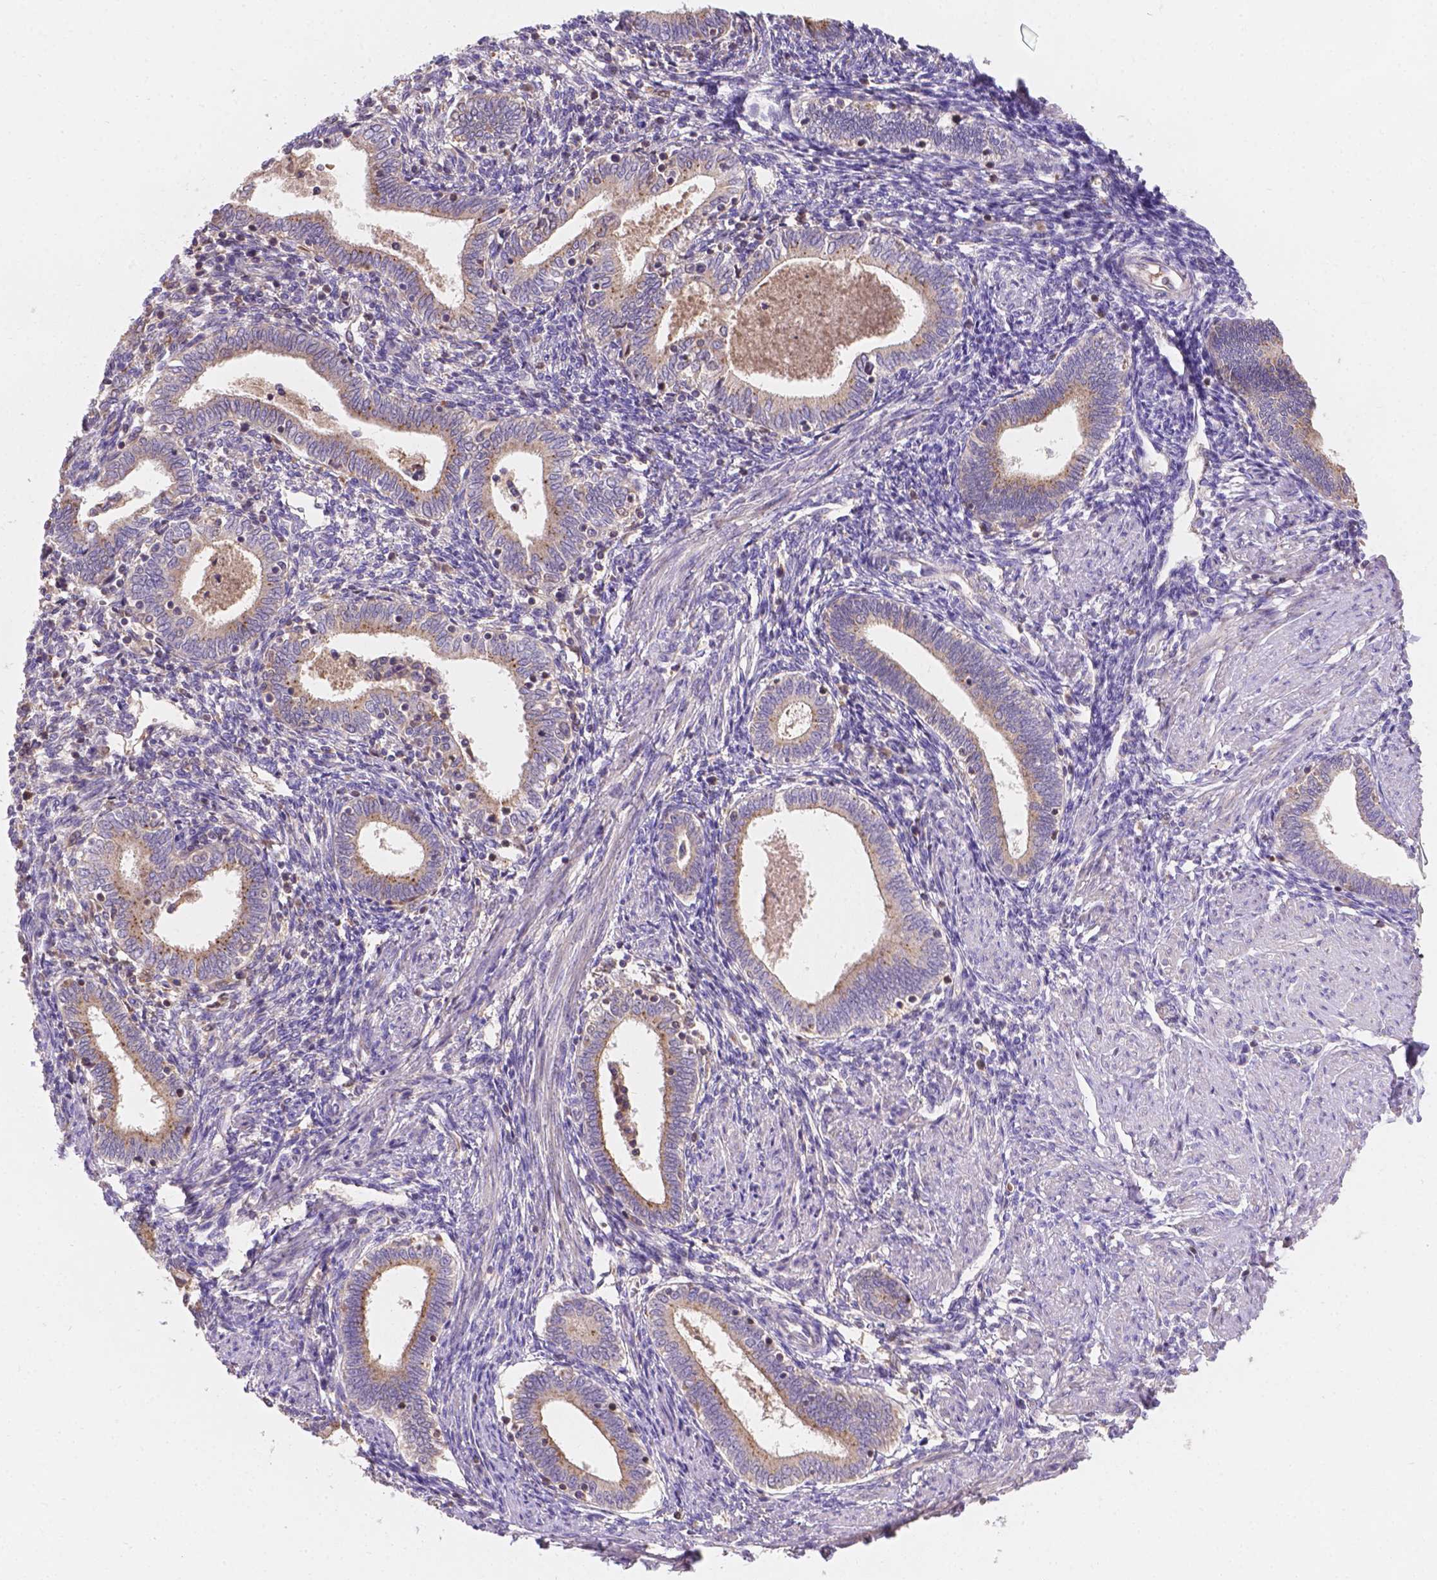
{"staining": {"intensity": "negative", "quantity": "none", "location": "none"}, "tissue": "endometrium", "cell_type": "Cells in endometrial stroma", "image_type": "normal", "snomed": [{"axis": "morphology", "description": "Normal tissue, NOS"}, {"axis": "topography", "description": "Endometrium"}], "caption": "Immunohistochemistry photomicrograph of unremarkable human endometrium stained for a protein (brown), which displays no positivity in cells in endometrial stroma. (Stains: DAB immunohistochemistry with hematoxylin counter stain, Microscopy: brightfield microscopy at high magnification).", "gene": "CDK10", "patient": {"sex": "female", "age": 42}}